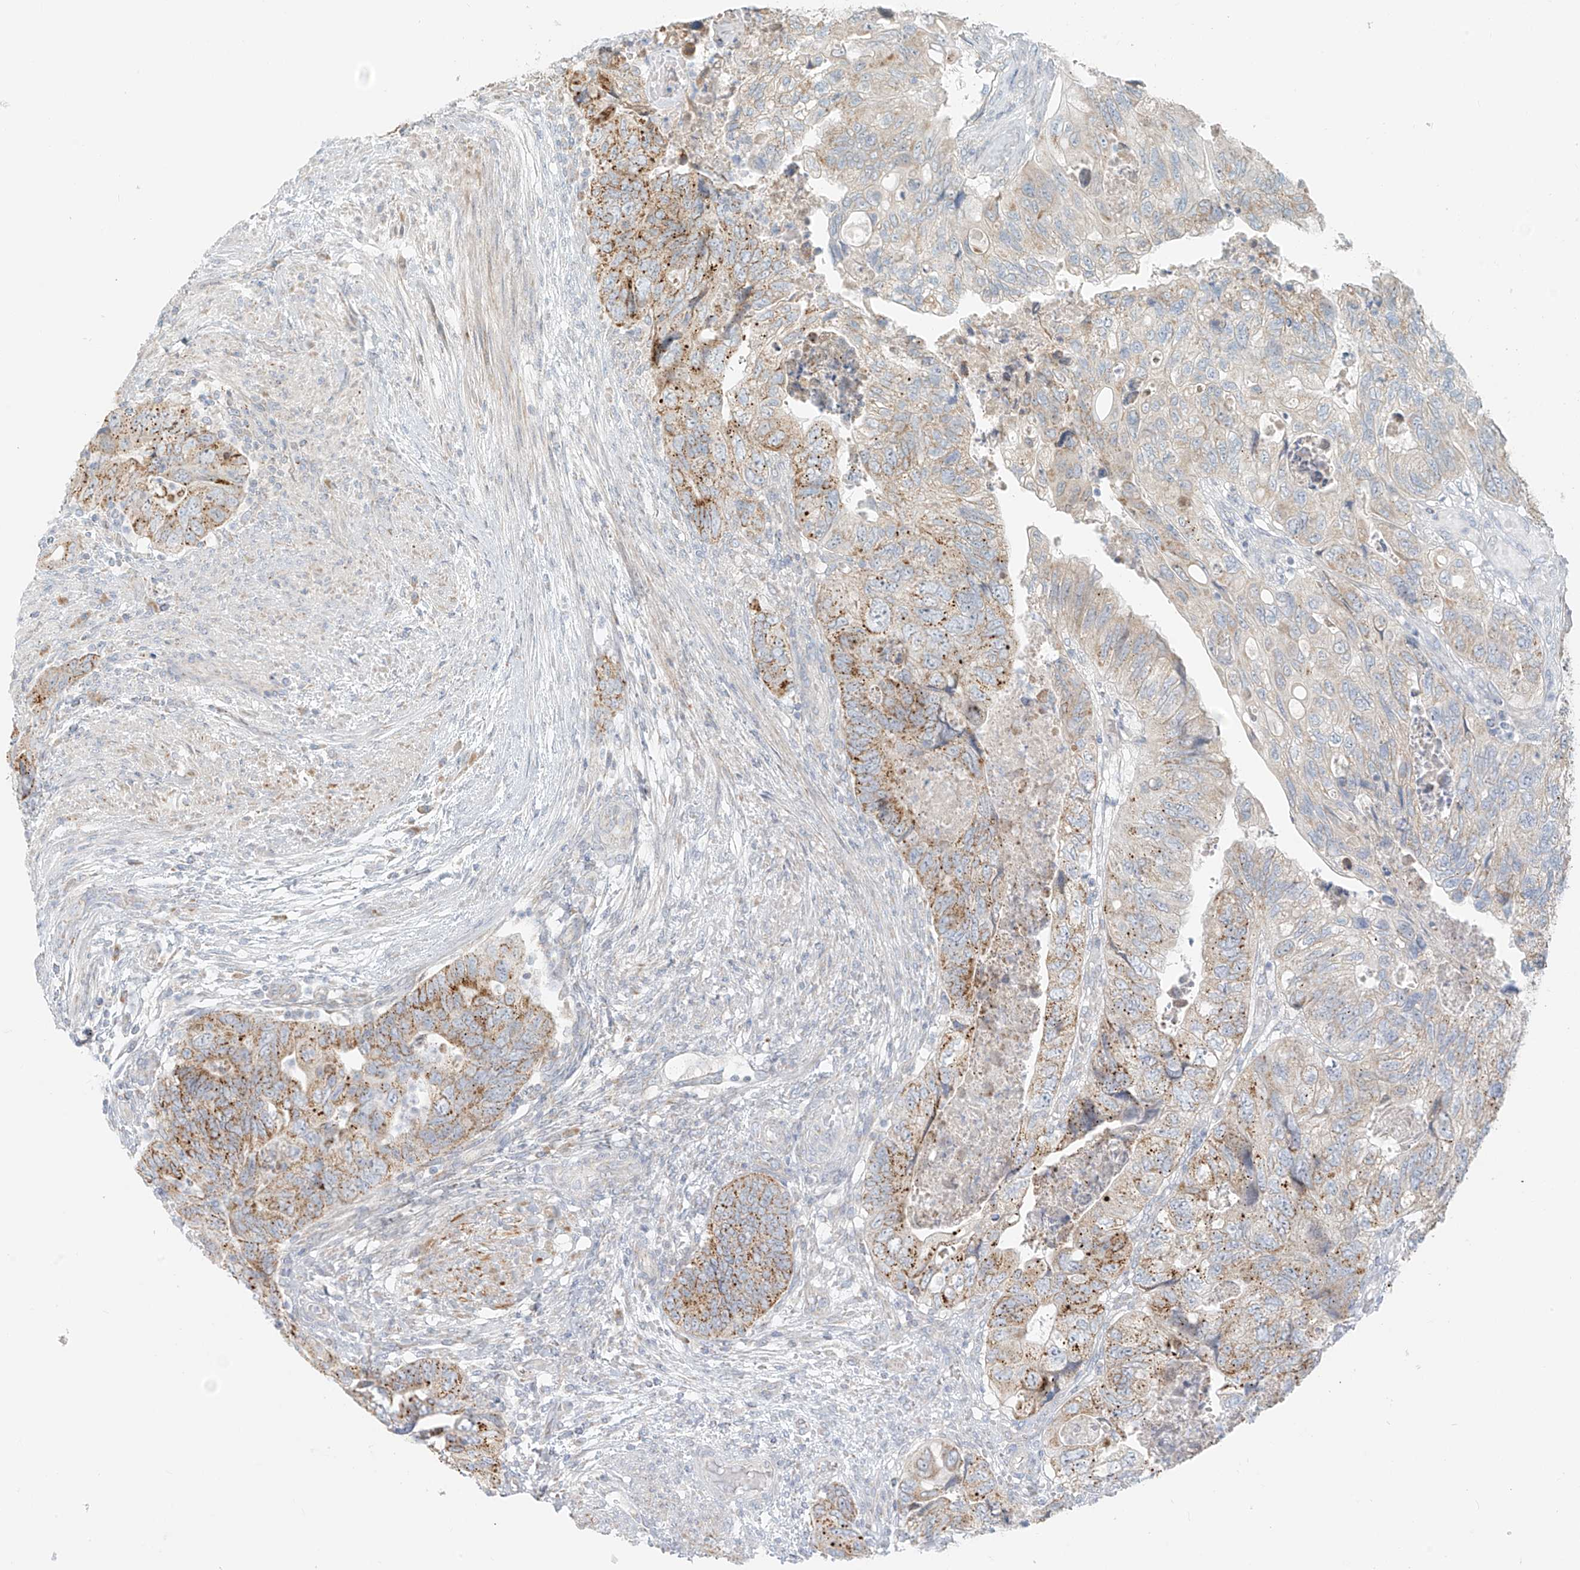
{"staining": {"intensity": "moderate", "quantity": "25%-75%", "location": "cytoplasmic/membranous"}, "tissue": "colorectal cancer", "cell_type": "Tumor cells", "image_type": "cancer", "snomed": [{"axis": "morphology", "description": "Adenocarcinoma, NOS"}, {"axis": "topography", "description": "Rectum"}], "caption": "This image shows IHC staining of colorectal adenocarcinoma, with medium moderate cytoplasmic/membranous expression in approximately 25%-75% of tumor cells.", "gene": "UST", "patient": {"sex": "male", "age": 63}}